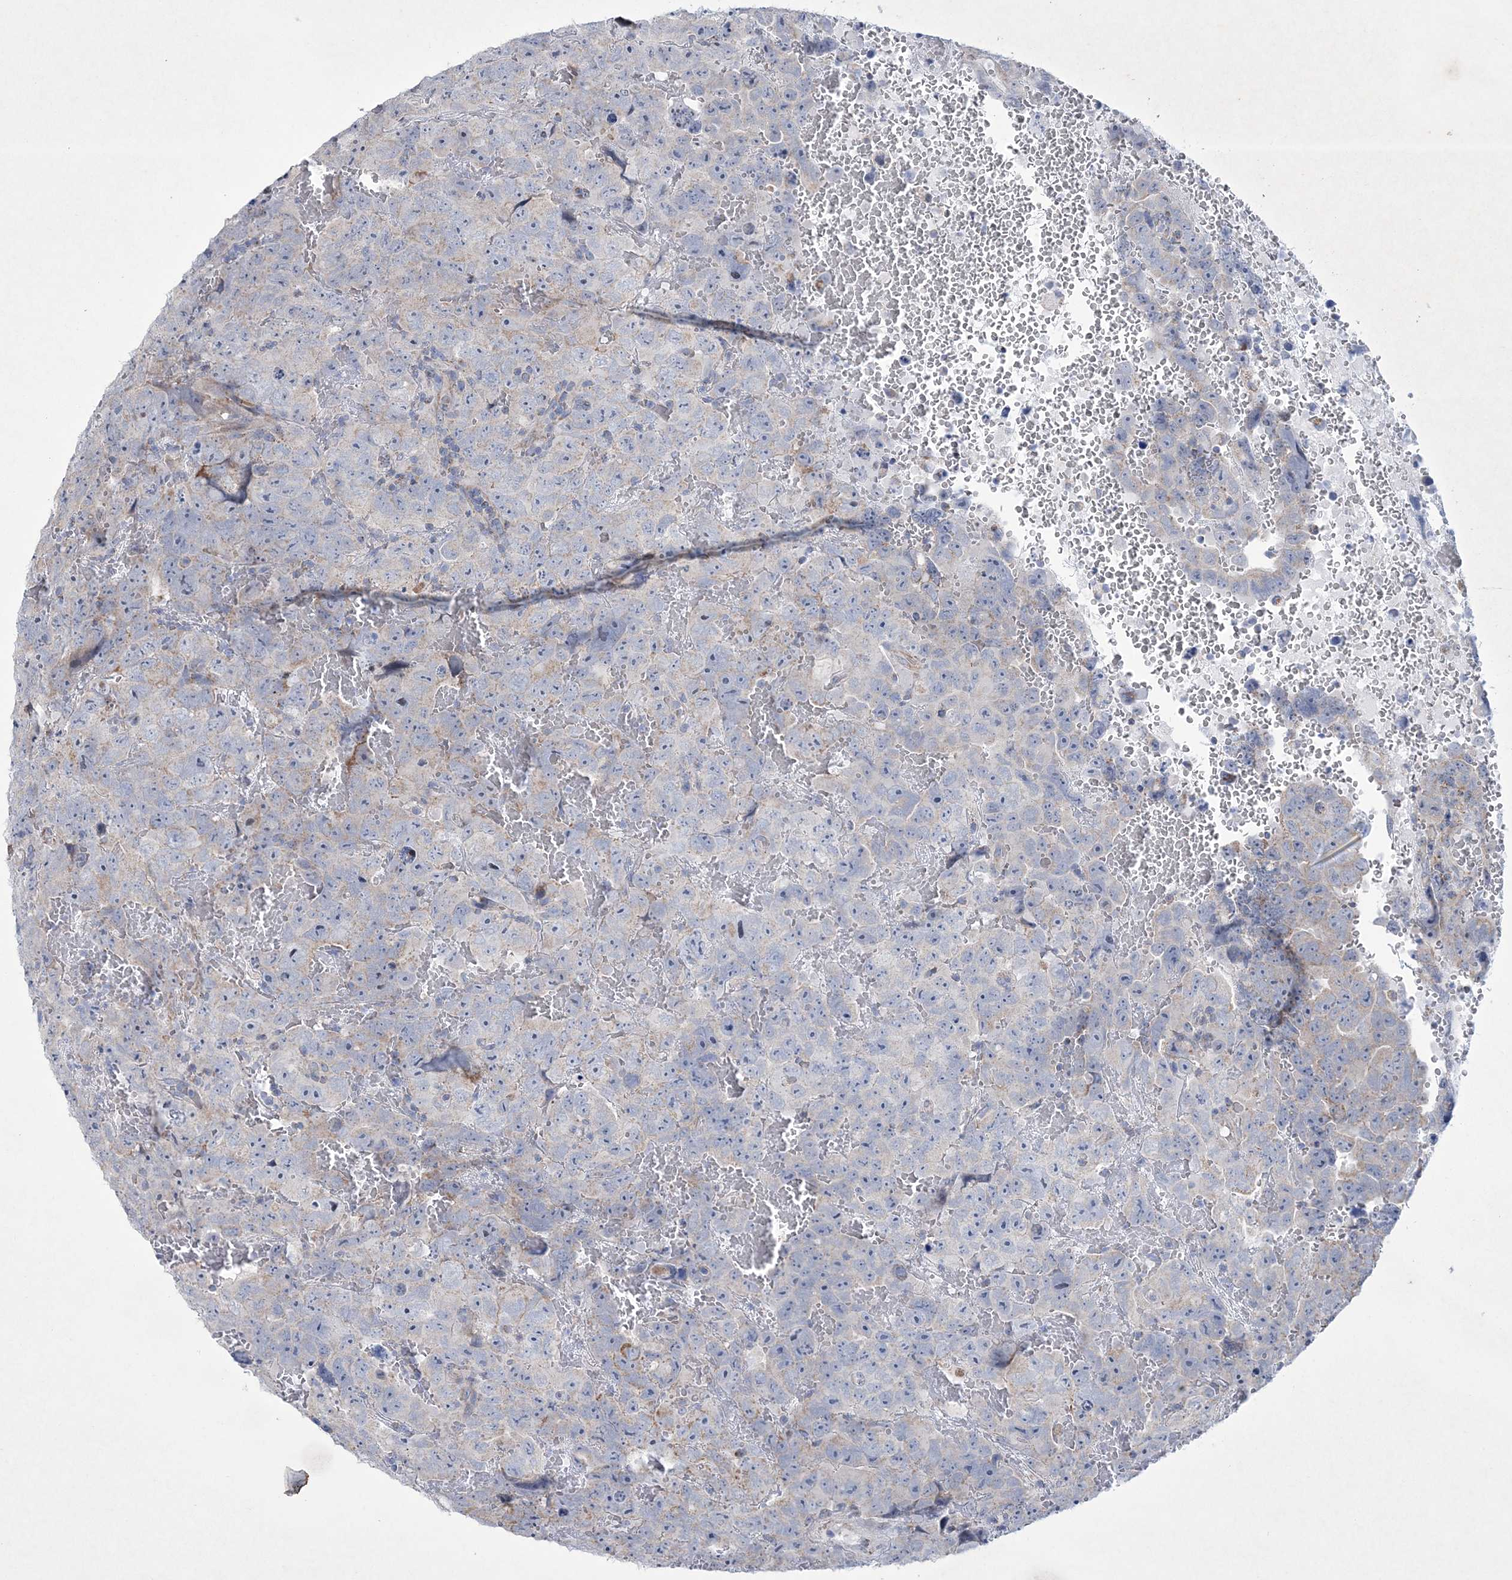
{"staining": {"intensity": "negative", "quantity": "none", "location": "none"}, "tissue": "testis cancer", "cell_type": "Tumor cells", "image_type": "cancer", "snomed": [{"axis": "morphology", "description": "Carcinoma, Embryonal, NOS"}, {"axis": "topography", "description": "Testis"}], "caption": "Human embryonal carcinoma (testis) stained for a protein using immunohistochemistry displays no staining in tumor cells.", "gene": "CES4A", "patient": {"sex": "male", "age": 45}}